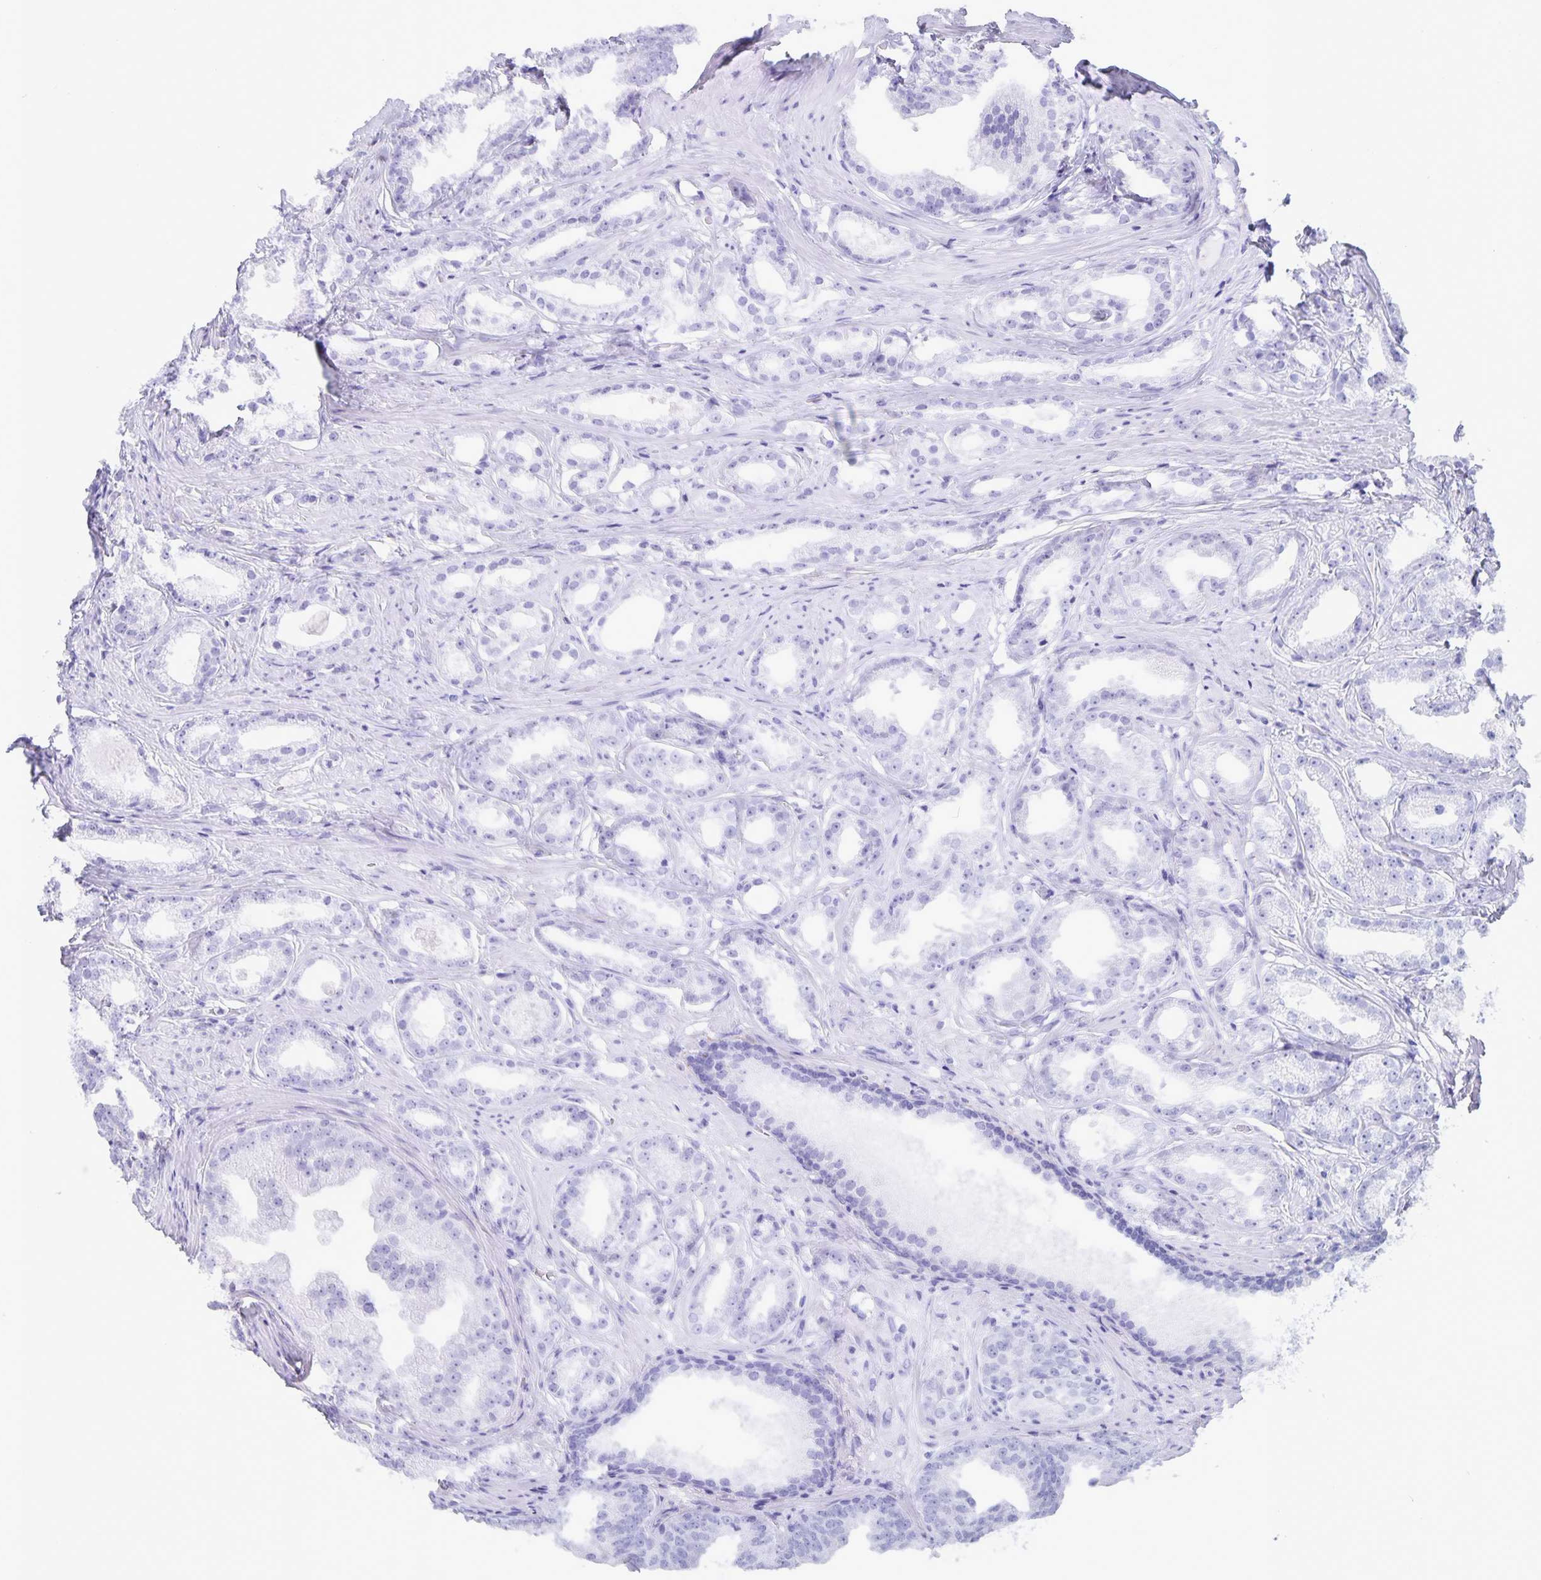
{"staining": {"intensity": "negative", "quantity": "none", "location": "none"}, "tissue": "prostate cancer", "cell_type": "Tumor cells", "image_type": "cancer", "snomed": [{"axis": "morphology", "description": "Adenocarcinoma, Low grade"}, {"axis": "topography", "description": "Prostate"}], "caption": "Immunohistochemical staining of prostate cancer displays no significant positivity in tumor cells.", "gene": "AQP4", "patient": {"sex": "male", "age": 65}}